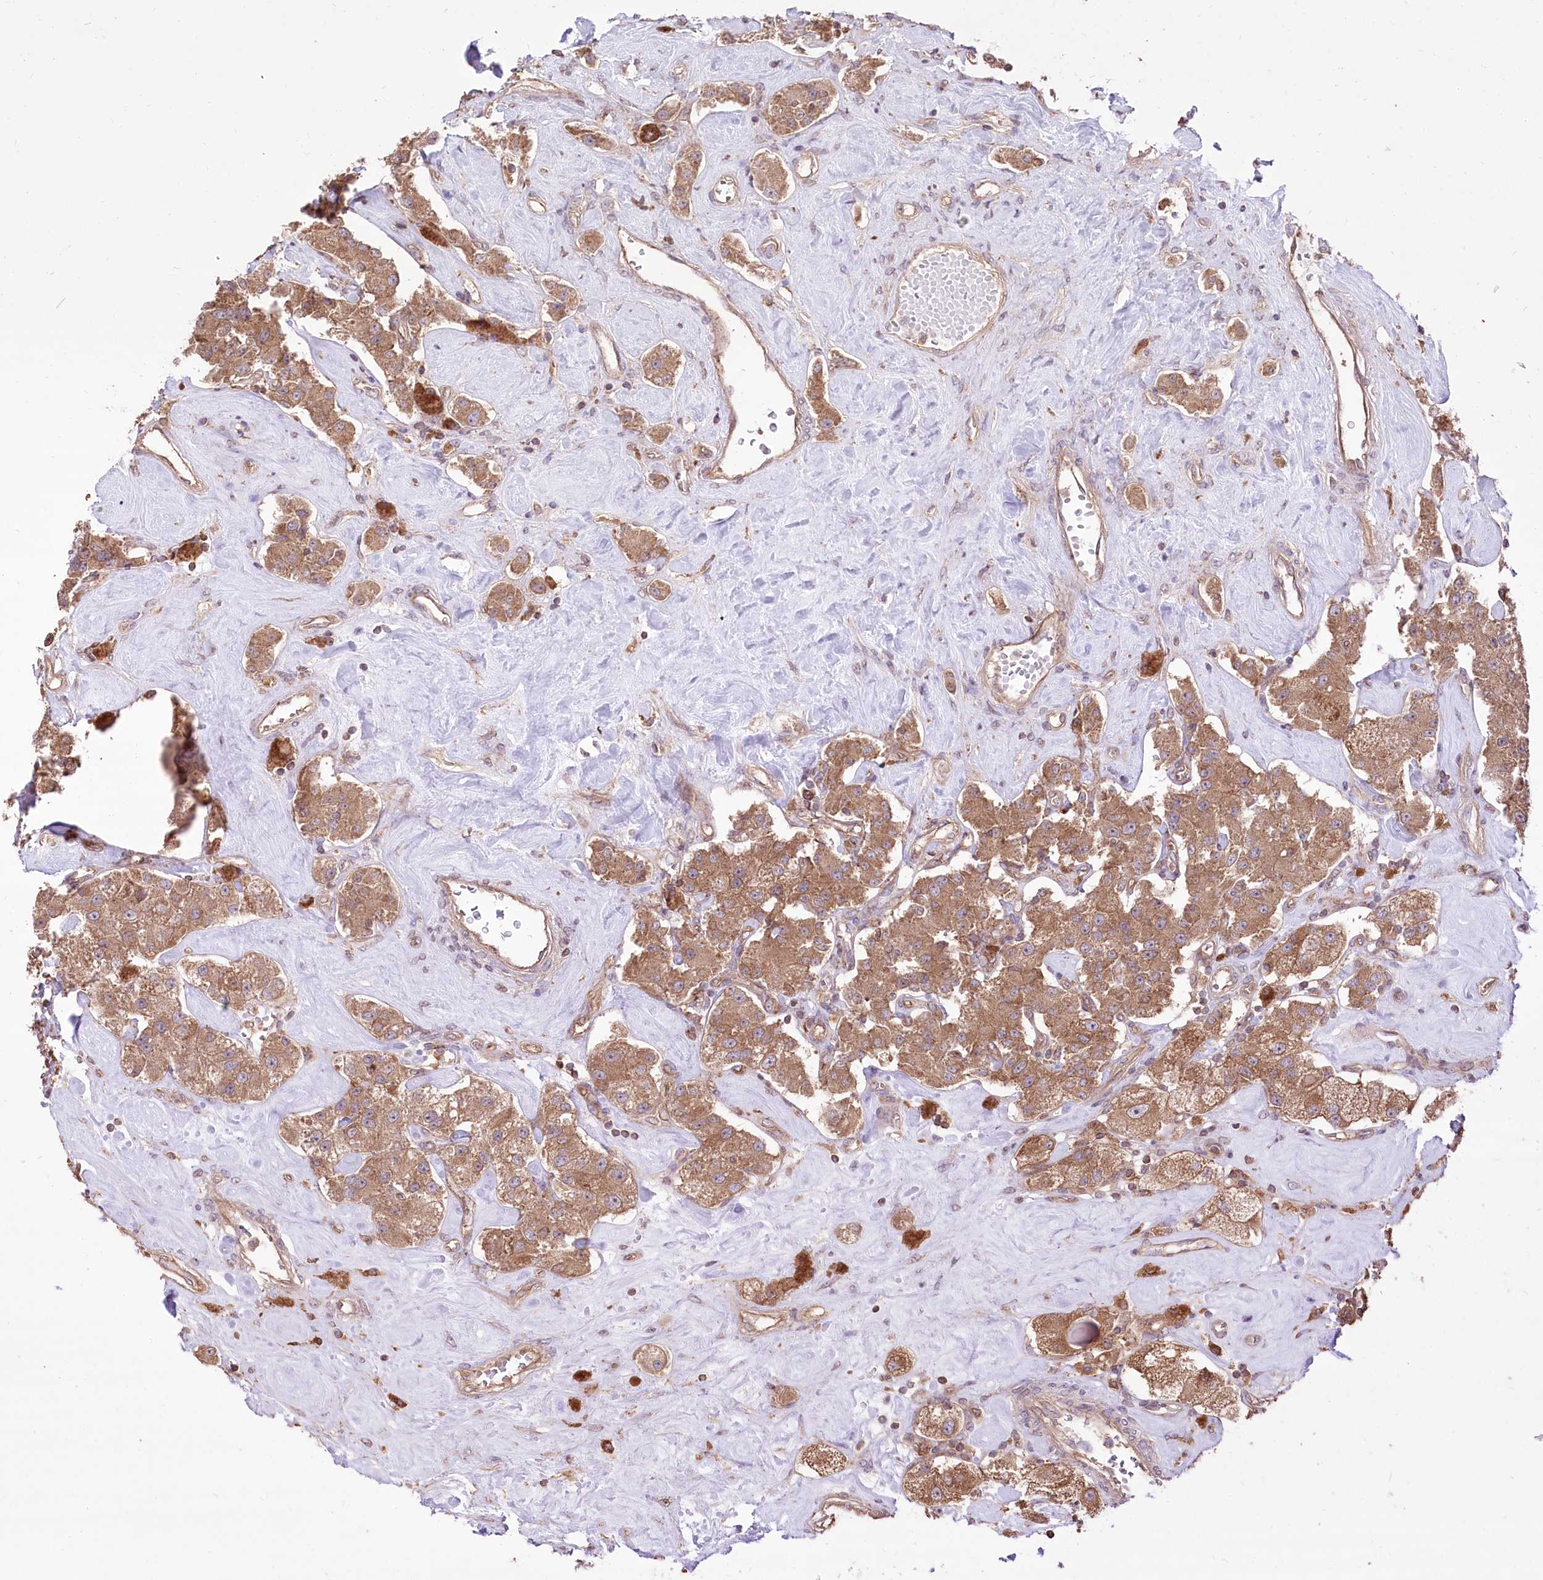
{"staining": {"intensity": "moderate", "quantity": ">75%", "location": "cytoplasmic/membranous"}, "tissue": "carcinoid", "cell_type": "Tumor cells", "image_type": "cancer", "snomed": [{"axis": "morphology", "description": "Carcinoid, malignant, NOS"}, {"axis": "topography", "description": "Pancreas"}], "caption": "The histopathology image shows a brown stain indicating the presence of a protein in the cytoplasmic/membranous of tumor cells in carcinoid (malignant).", "gene": "XYLB", "patient": {"sex": "male", "age": 41}}